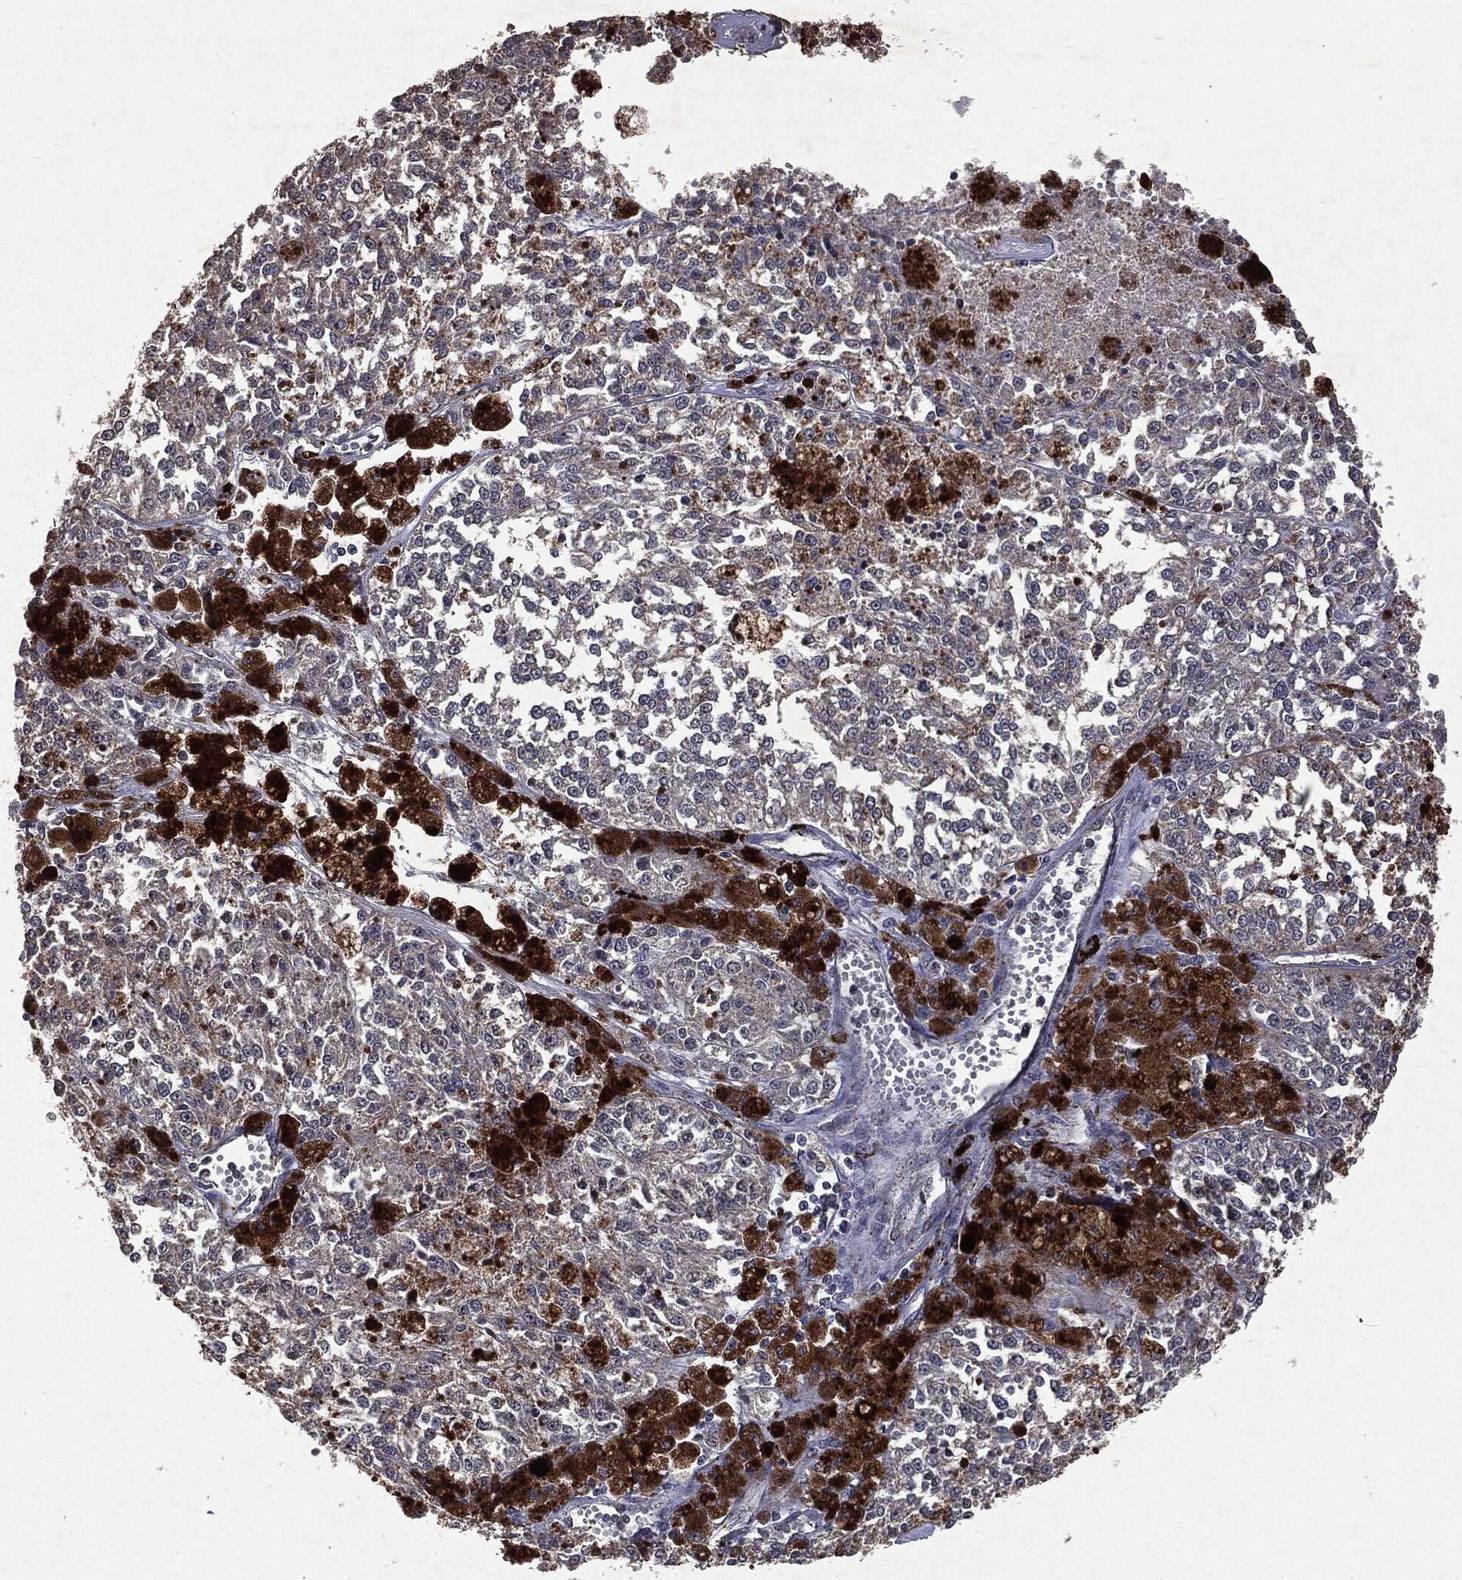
{"staining": {"intensity": "negative", "quantity": "none", "location": "none"}, "tissue": "melanoma", "cell_type": "Tumor cells", "image_type": "cancer", "snomed": [{"axis": "morphology", "description": "Malignant melanoma, Metastatic site"}, {"axis": "topography", "description": "Lymph node"}], "caption": "Tumor cells are negative for protein expression in human malignant melanoma (metastatic site).", "gene": "PTEN", "patient": {"sex": "female", "age": 64}}